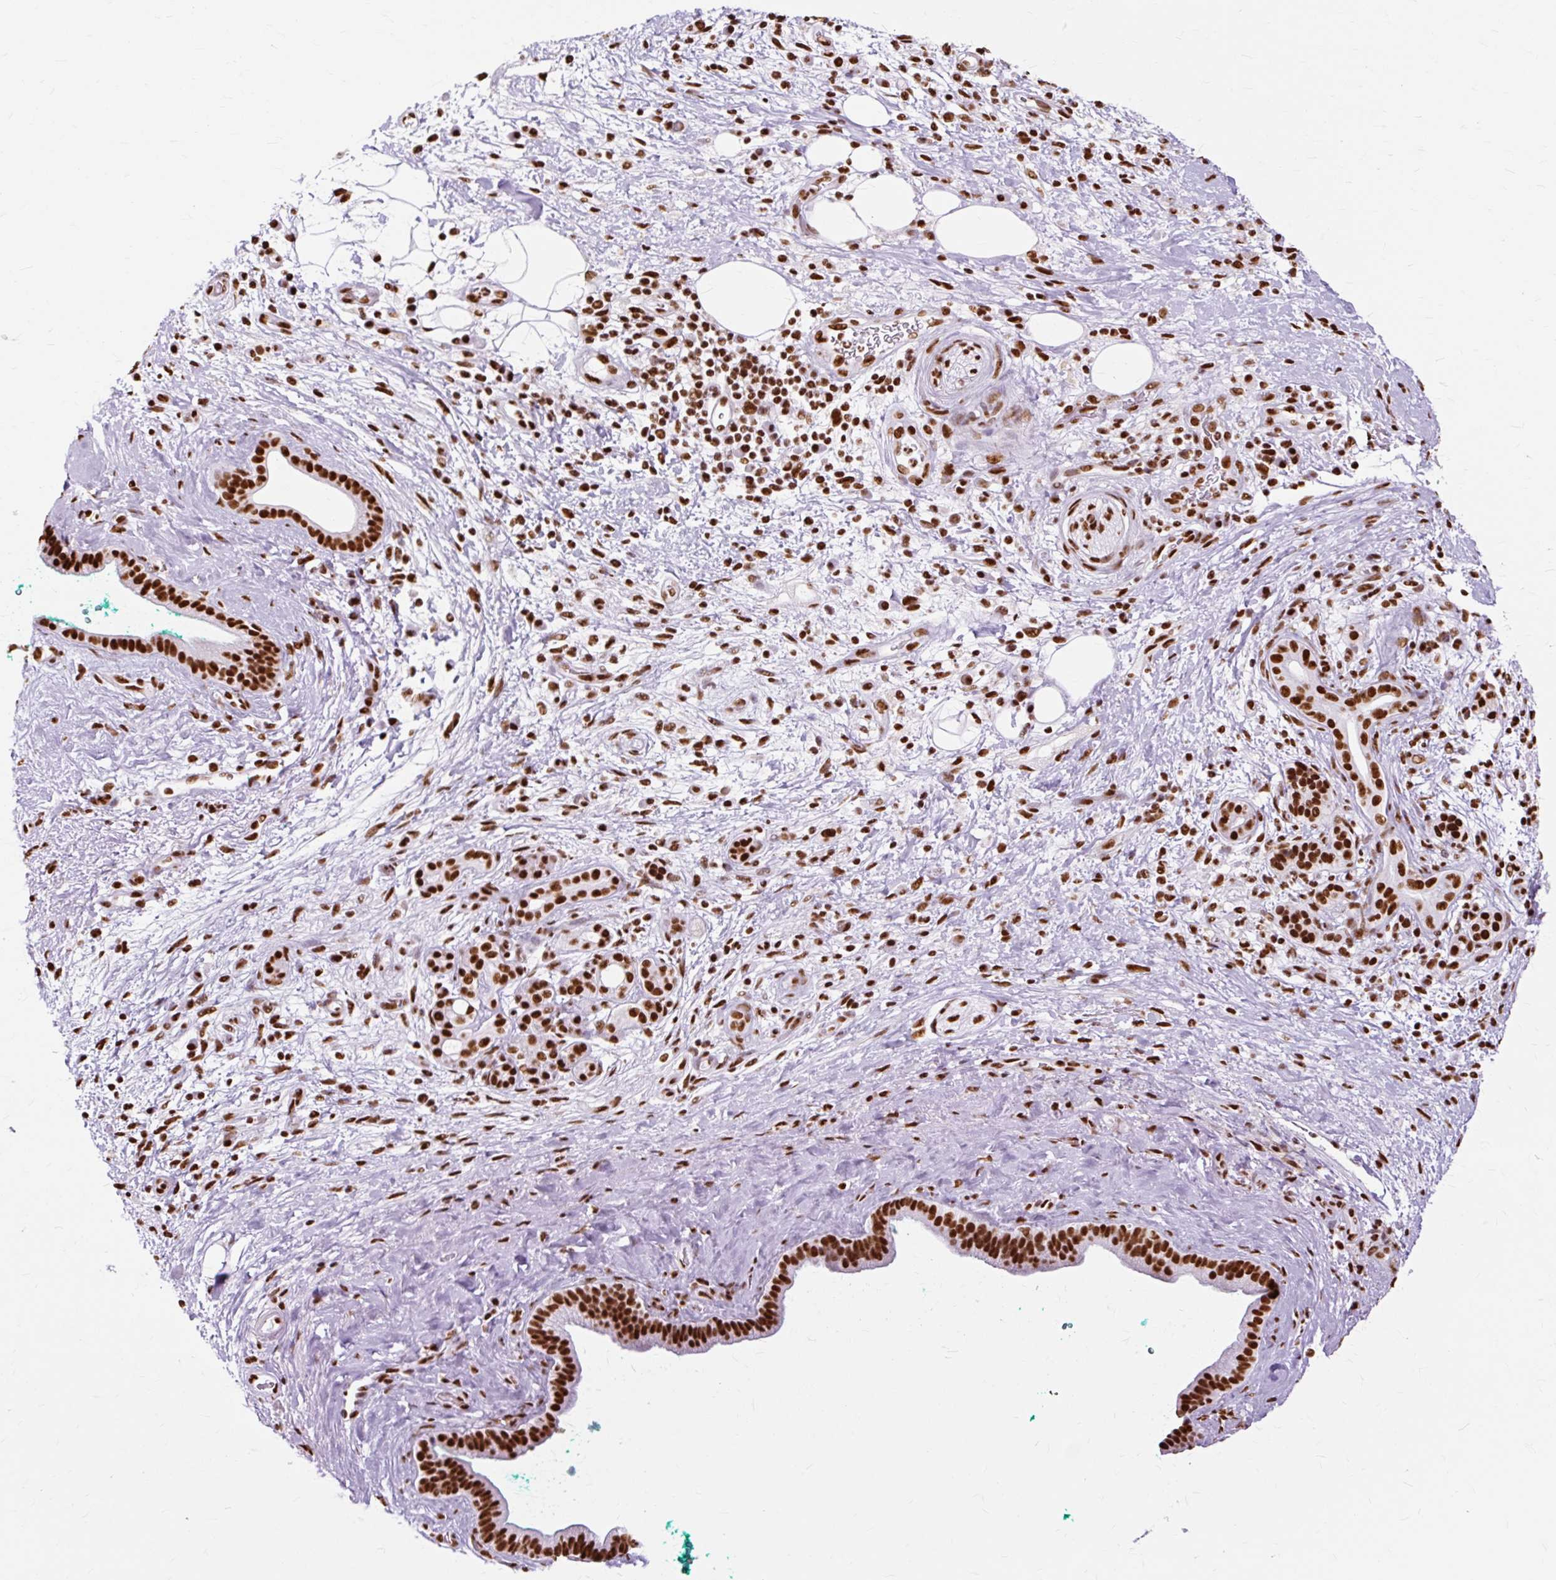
{"staining": {"intensity": "strong", "quantity": ">75%", "location": "nuclear"}, "tissue": "pancreatic cancer", "cell_type": "Tumor cells", "image_type": "cancer", "snomed": [{"axis": "morphology", "description": "Adenocarcinoma, NOS"}, {"axis": "topography", "description": "Pancreas"}], "caption": "Pancreatic cancer was stained to show a protein in brown. There is high levels of strong nuclear positivity in about >75% of tumor cells.", "gene": "XRCC6", "patient": {"sex": "male", "age": 78}}